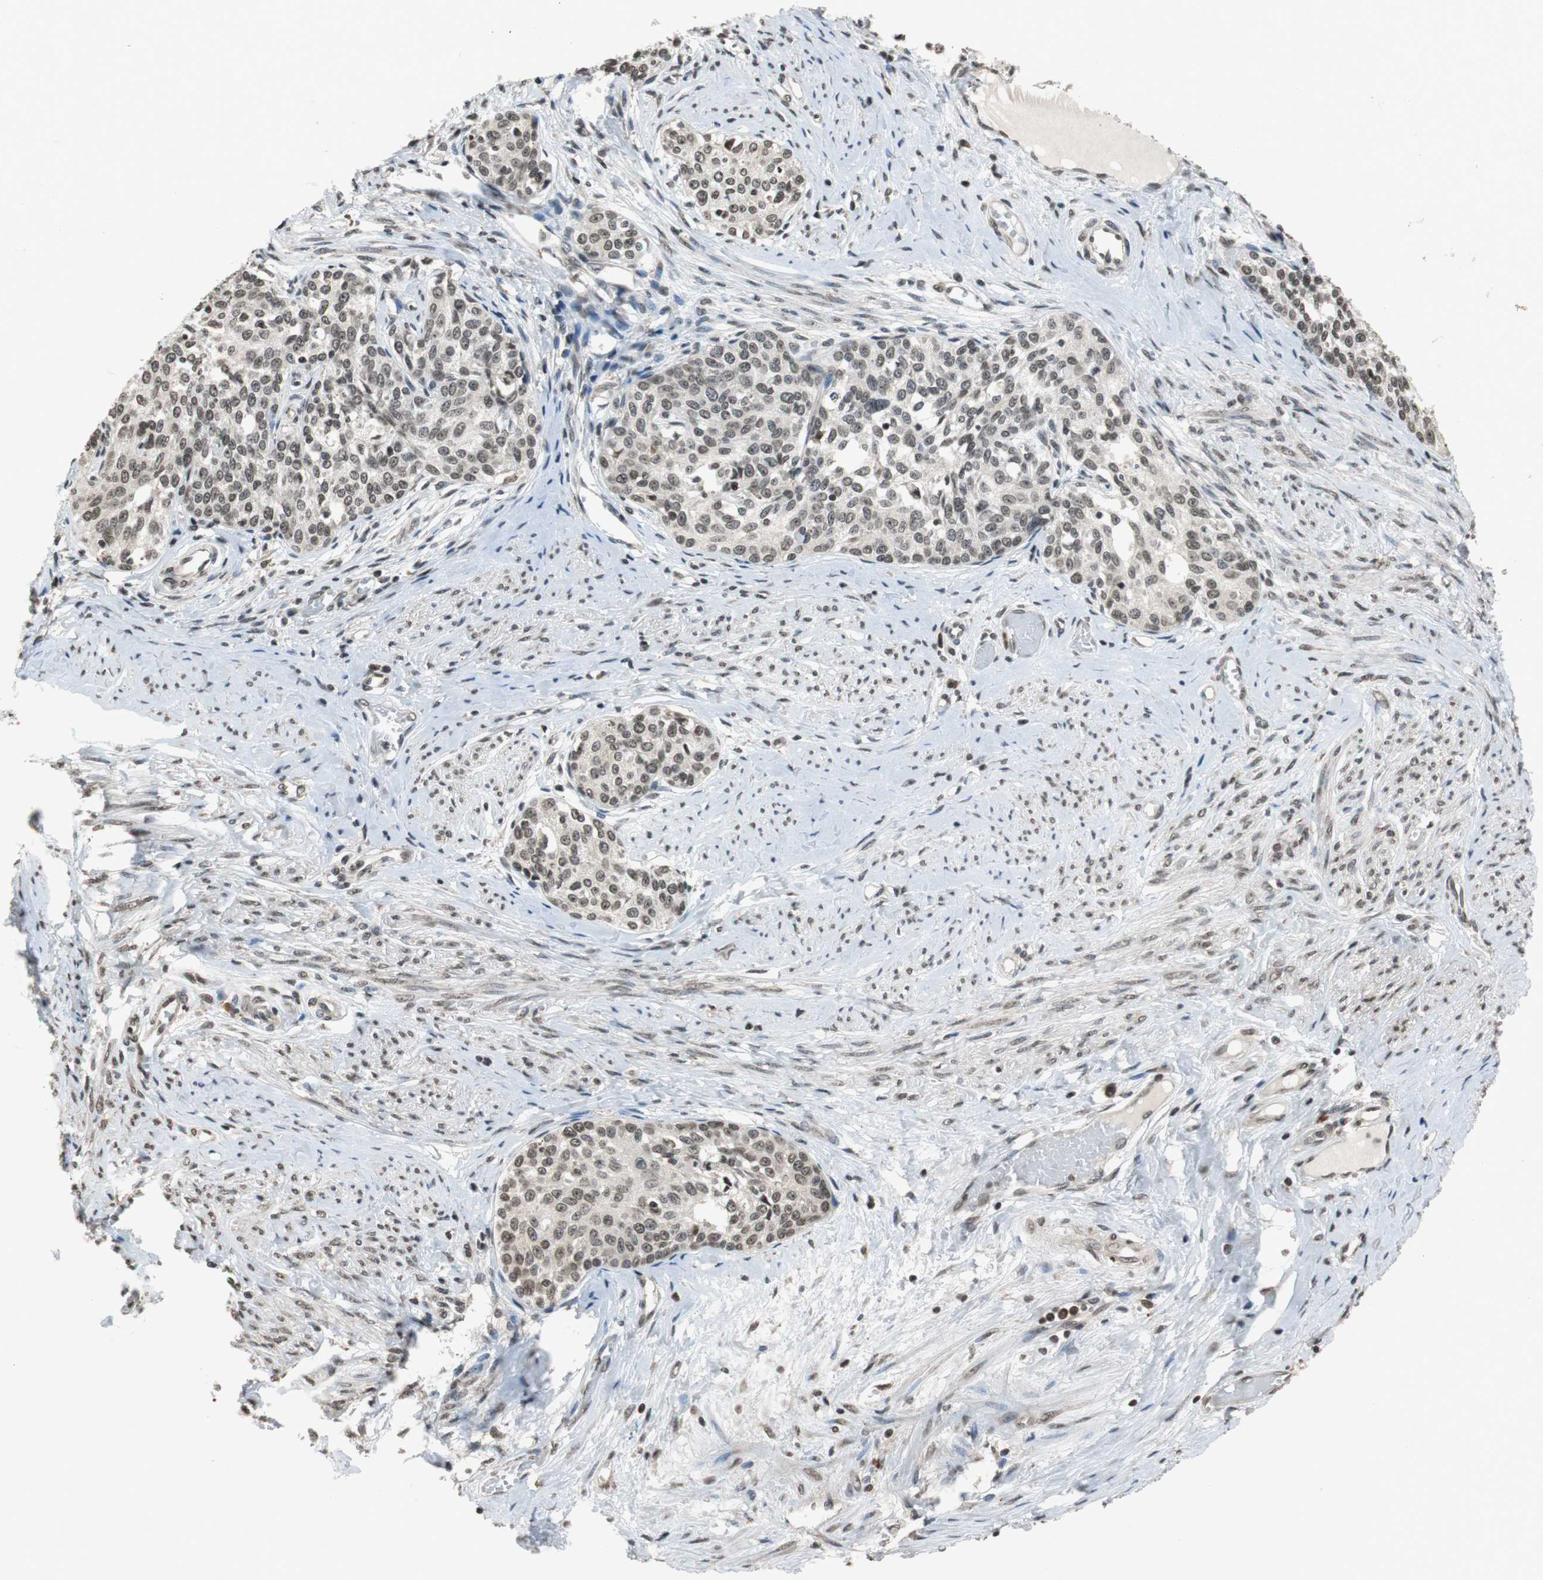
{"staining": {"intensity": "weak", "quantity": ">75%", "location": "nuclear"}, "tissue": "cervical cancer", "cell_type": "Tumor cells", "image_type": "cancer", "snomed": [{"axis": "morphology", "description": "Squamous cell carcinoma, NOS"}, {"axis": "morphology", "description": "Adenocarcinoma, NOS"}, {"axis": "topography", "description": "Cervix"}], "caption": "Immunohistochemical staining of human cervical cancer displays weak nuclear protein expression in approximately >75% of tumor cells. (DAB (3,3'-diaminobenzidine) IHC with brightfield microscopy, high magnification).", "gene": "REST", "patient": {"sex": "female", "age": 52}}